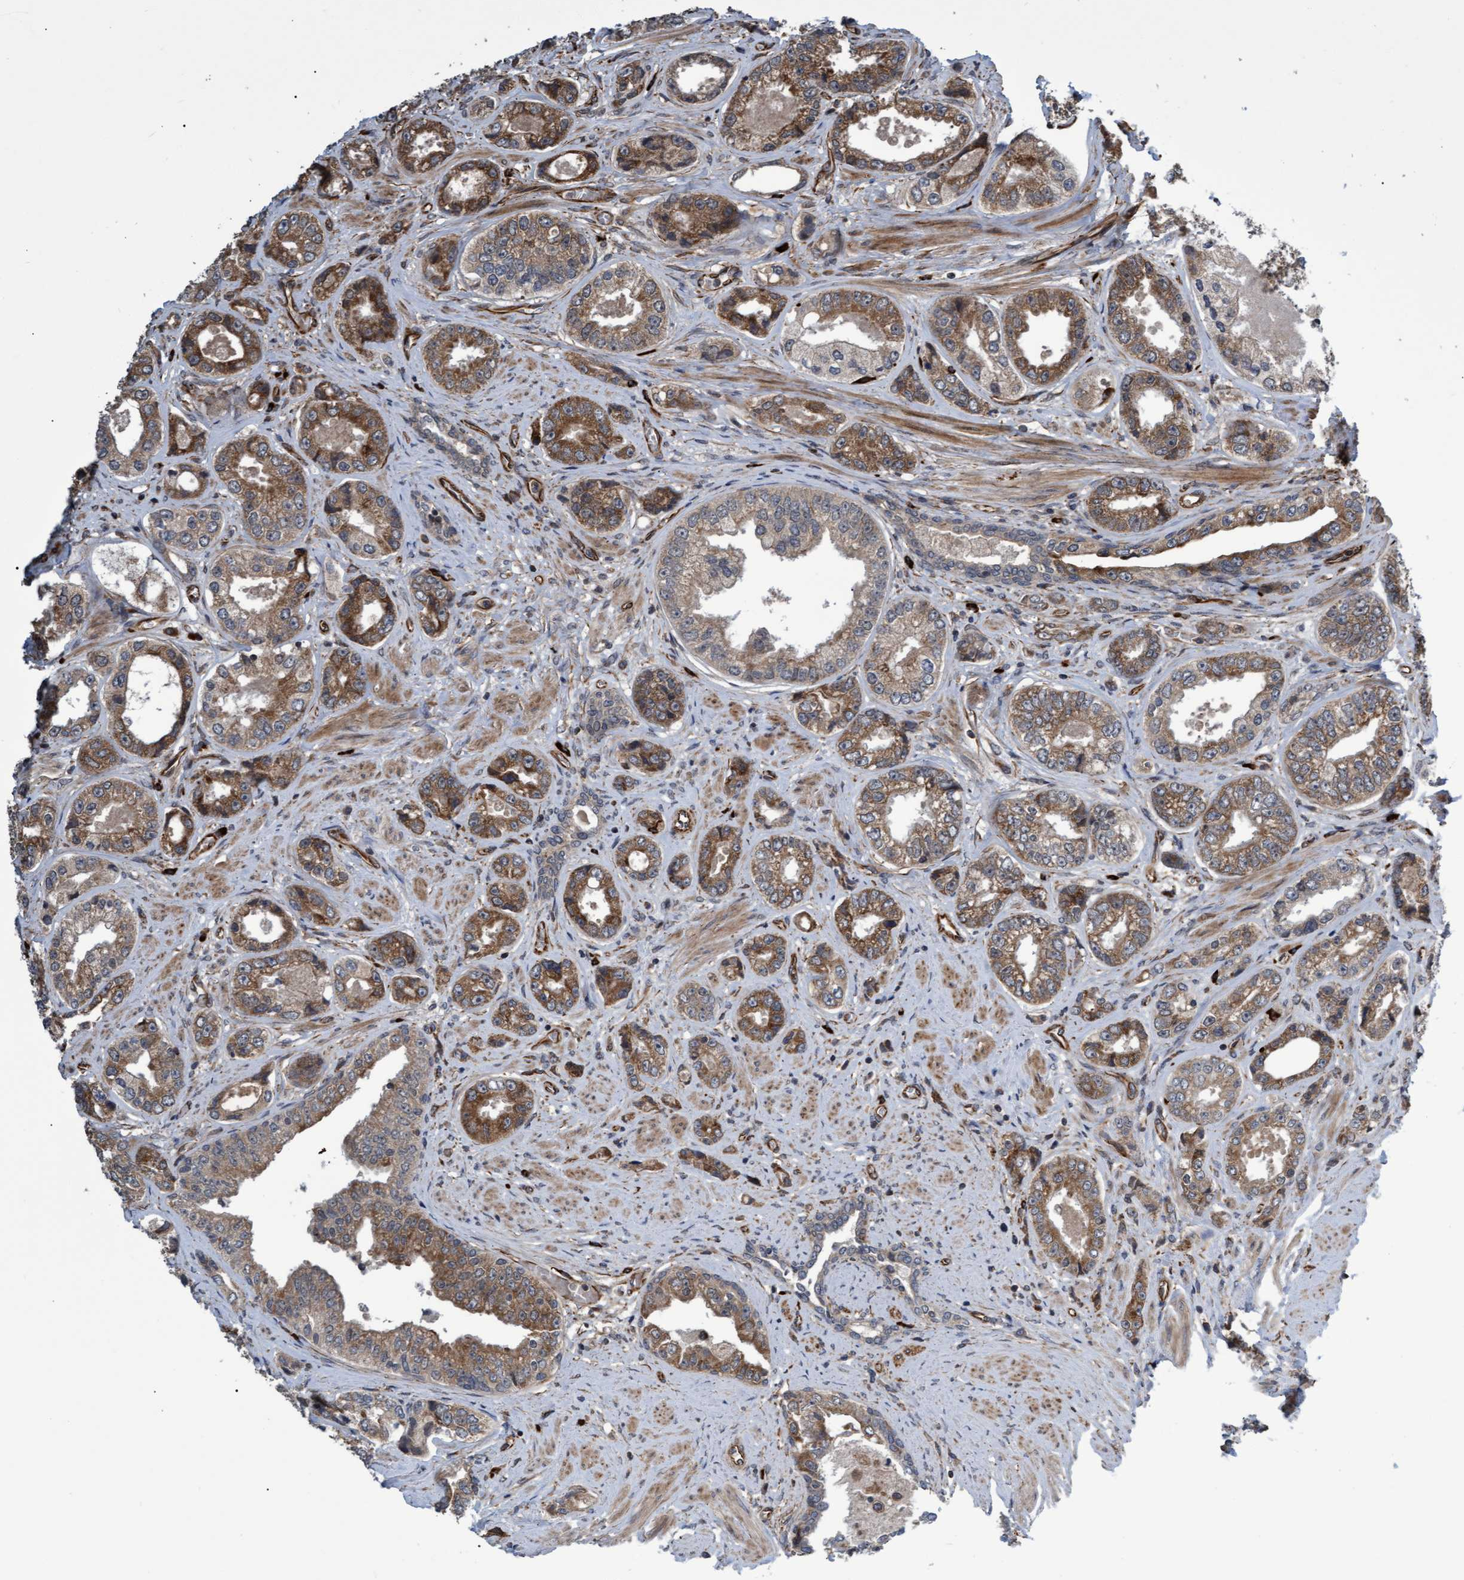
{"staining": {"intensity": "moderate", "quantity": ">75%", "location": "cytoplasmic/membranous"}, "tissue": "prostate cancer", "cell_type": "Tumor cells", "image_type": "cancer", "snomed": [{"axis": "morphology", "description": "Adenocarcinoma, High grade"}, {"axis": "topography", "description": "Prostate"}], "caption": "Immunohistochemical staining of human prostate cancer reveals medium levels of moderate cytoplasmic/membranous positivity in about >75% of tumor cells.", "gene": "TNFRSF10B", "patient": {"sex": "male", "age": 61}}